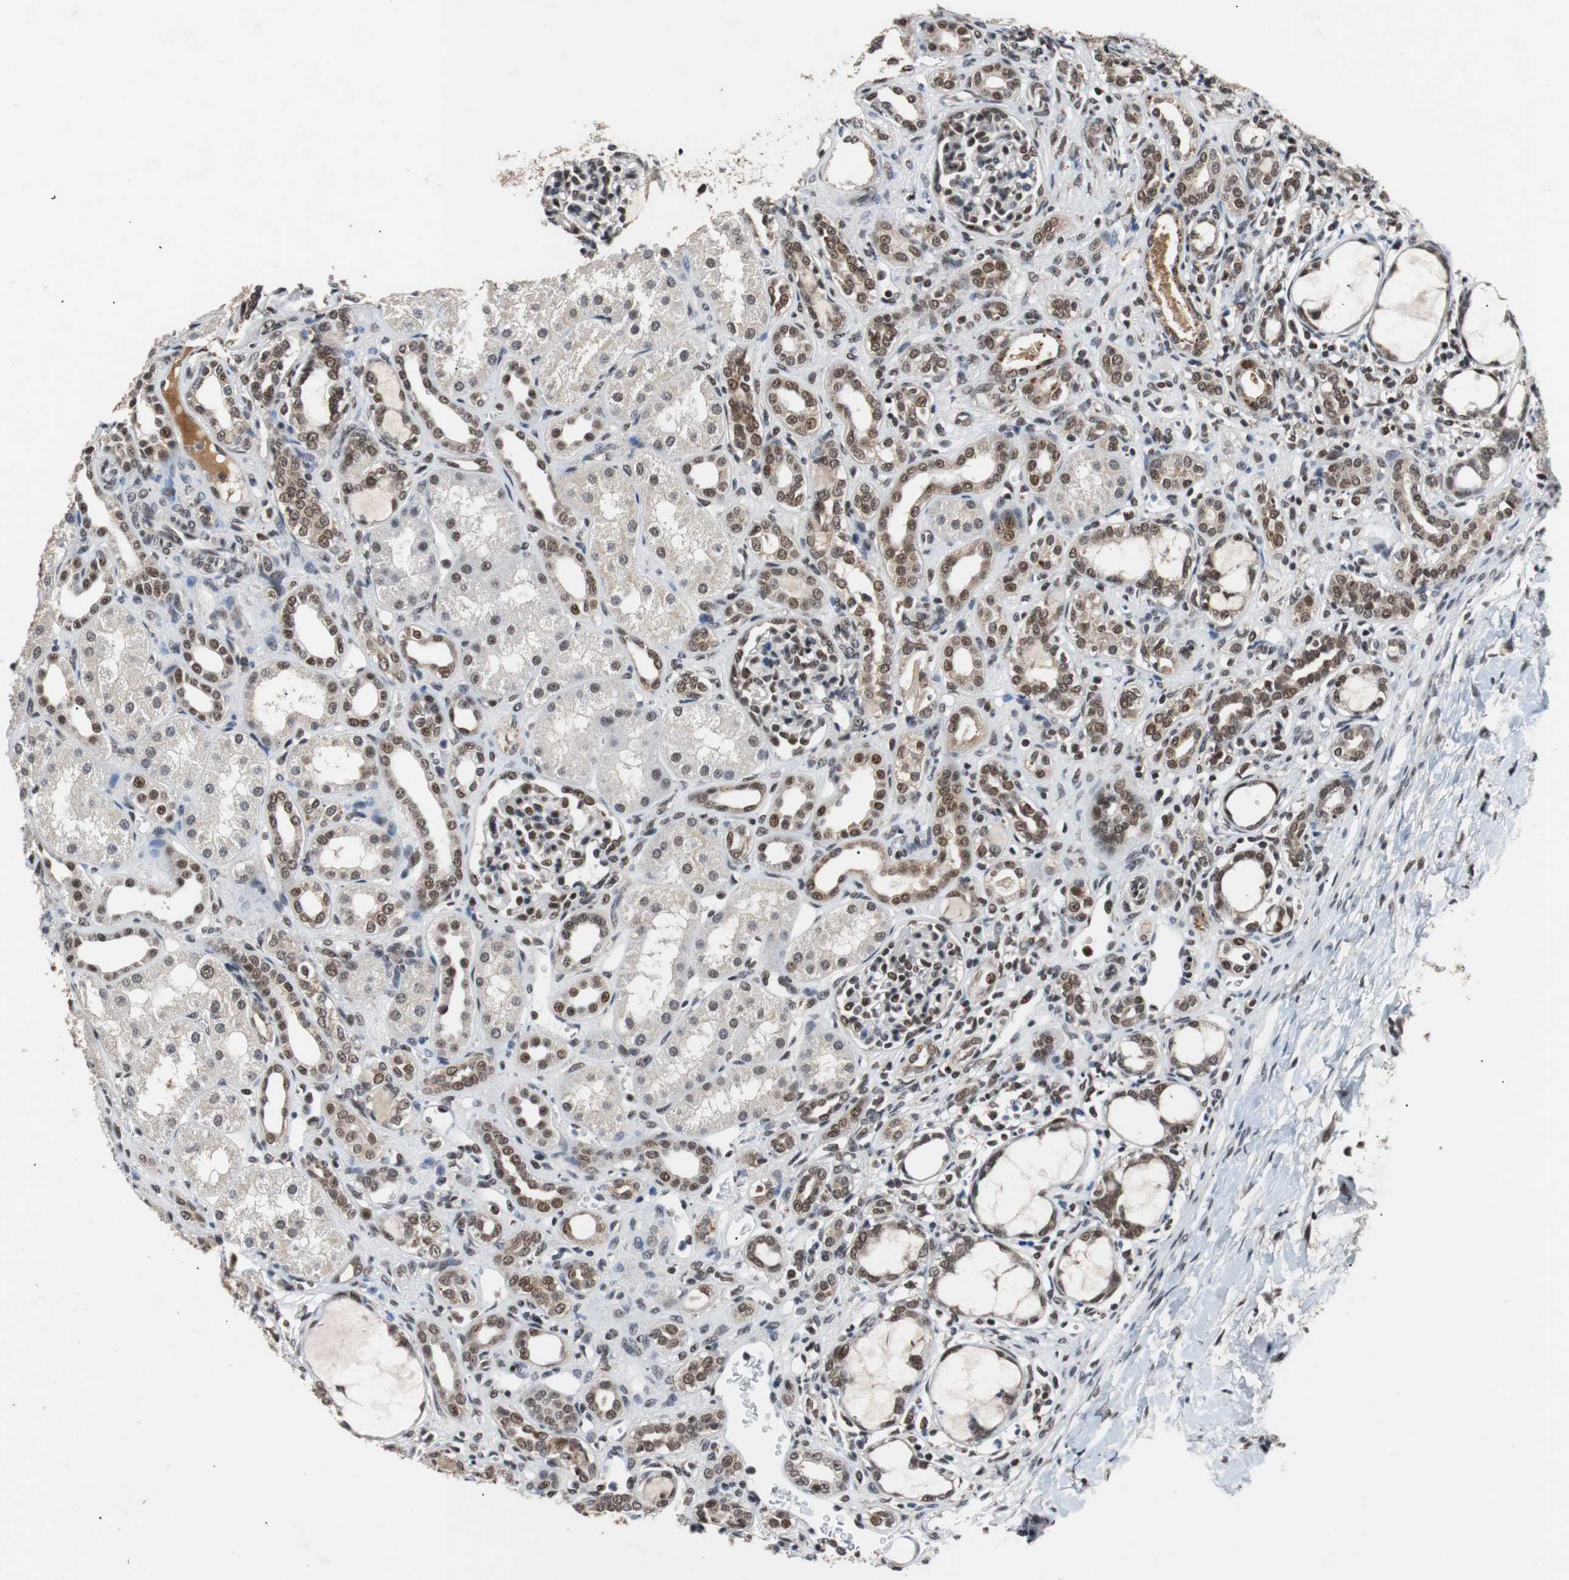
{"staining": {"intensity": "moderate", "quantity": "25%-75%", "location": "nuclear"}, "tissue": "kidney", "cell_type": "Cells in glomeruli", "image_type": "normal", "snomed": [{"axis": "morphology", "description": "Normal tissue, NOS"}, {"axis": "topography", "description": "Kidney"}], "caption": "Human kidney stained for a protein (brown) demonstrates moderate nuclear positive staining in about 25%-75% of cells in glomeruli.", "gene": "USP28", "patient": {"sex": "male", "age": 7}}